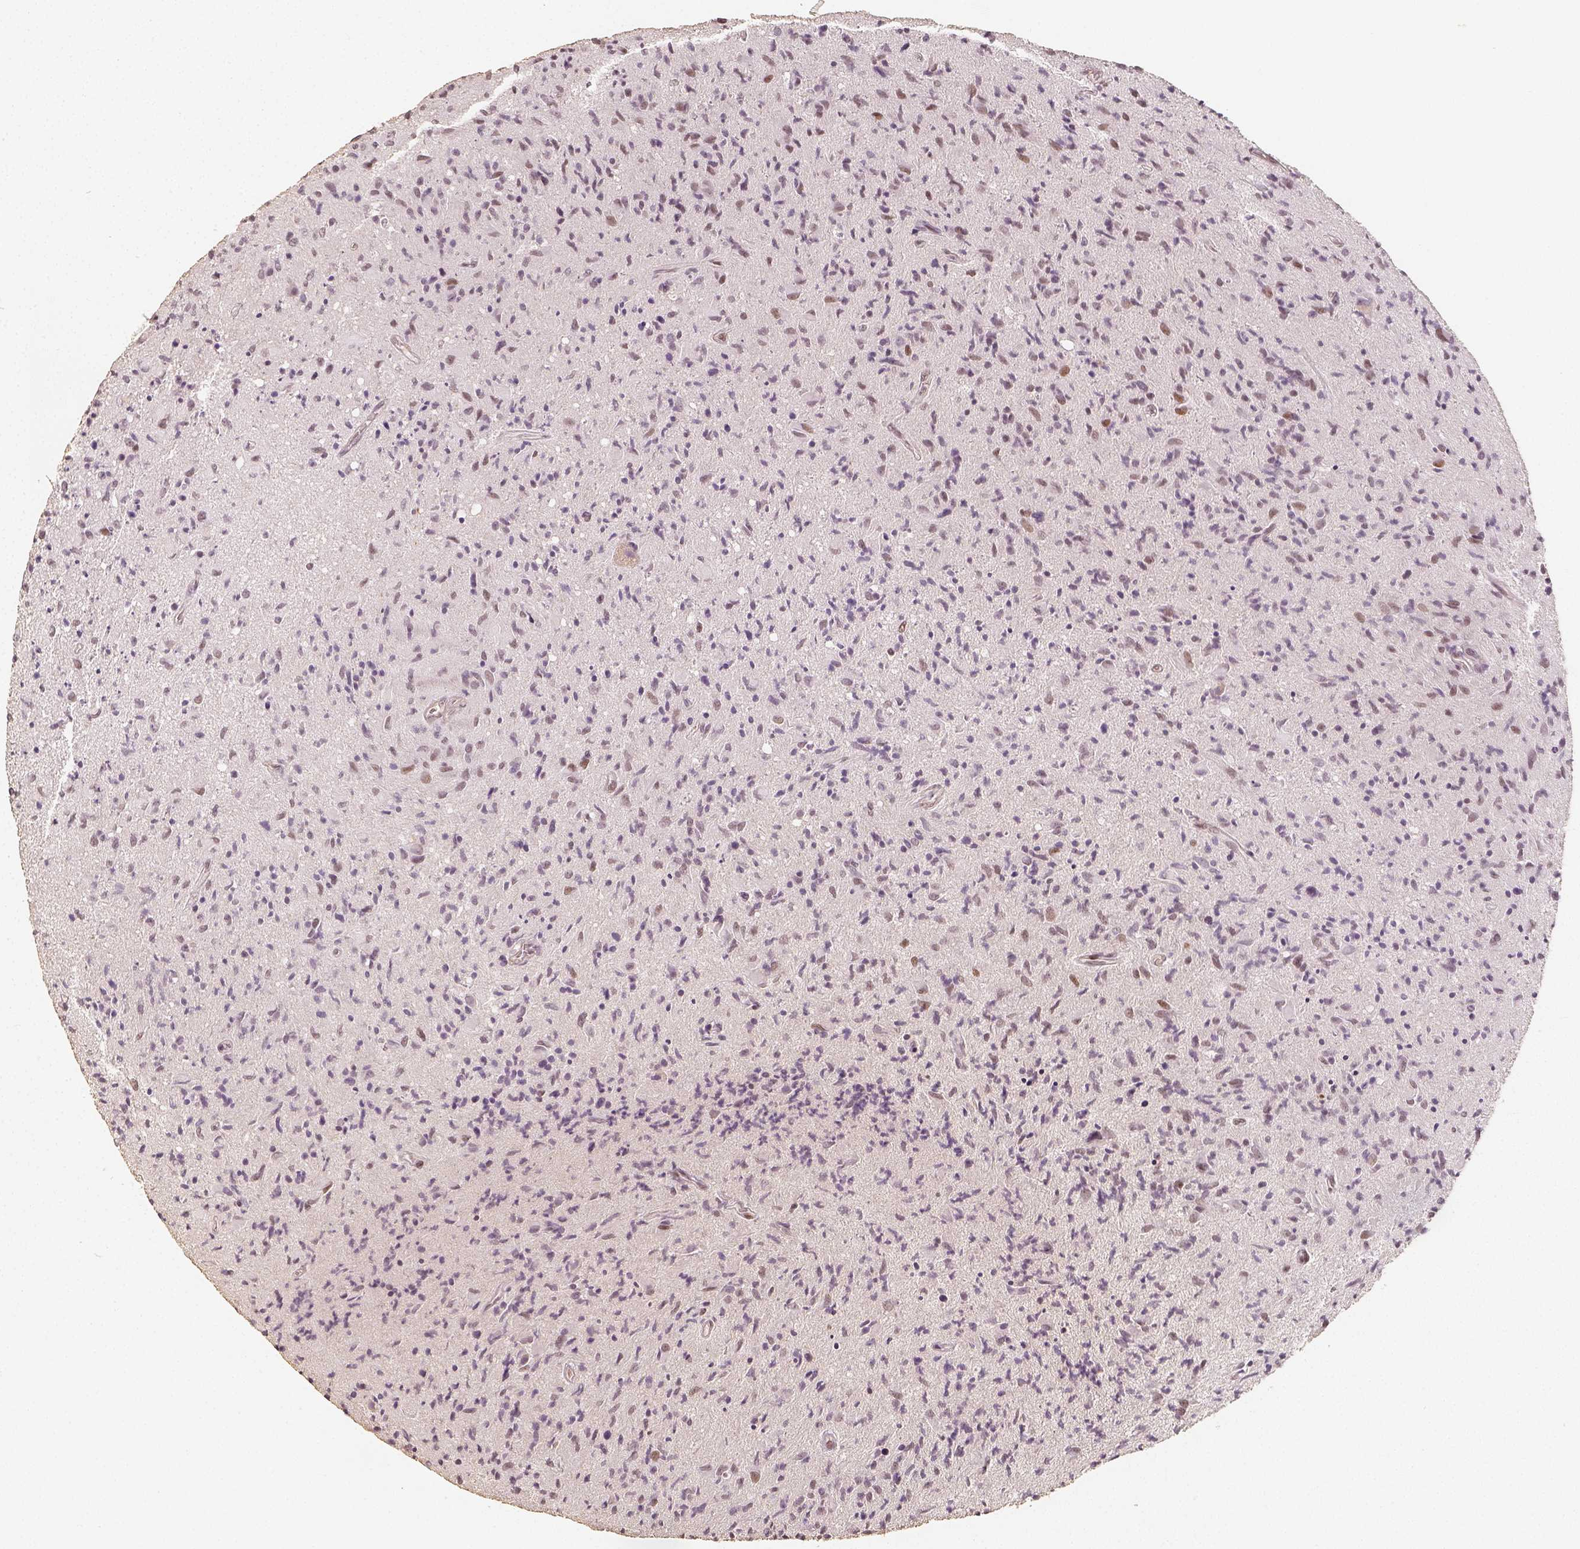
{"staining": {"intensity": "weak", "quantity": "<25%", "location": "nuclear"}, "tissue": "glioma", "cell_type": "Tumor cells", "image_type": "cancer", "snomed": [{"axis": "morphology", "description": "Glioma, malignant, High grade"}, {"axis": "topography", "description": "Brain"}], "caption": "A high-resolution photomicrograph shows immunohistochemistry (IHC) staining of glioma, which exhibits no significant positivity in tumor cells.", "gene": "HDAC1", "patient": {"sex": "male", "age": 54}}